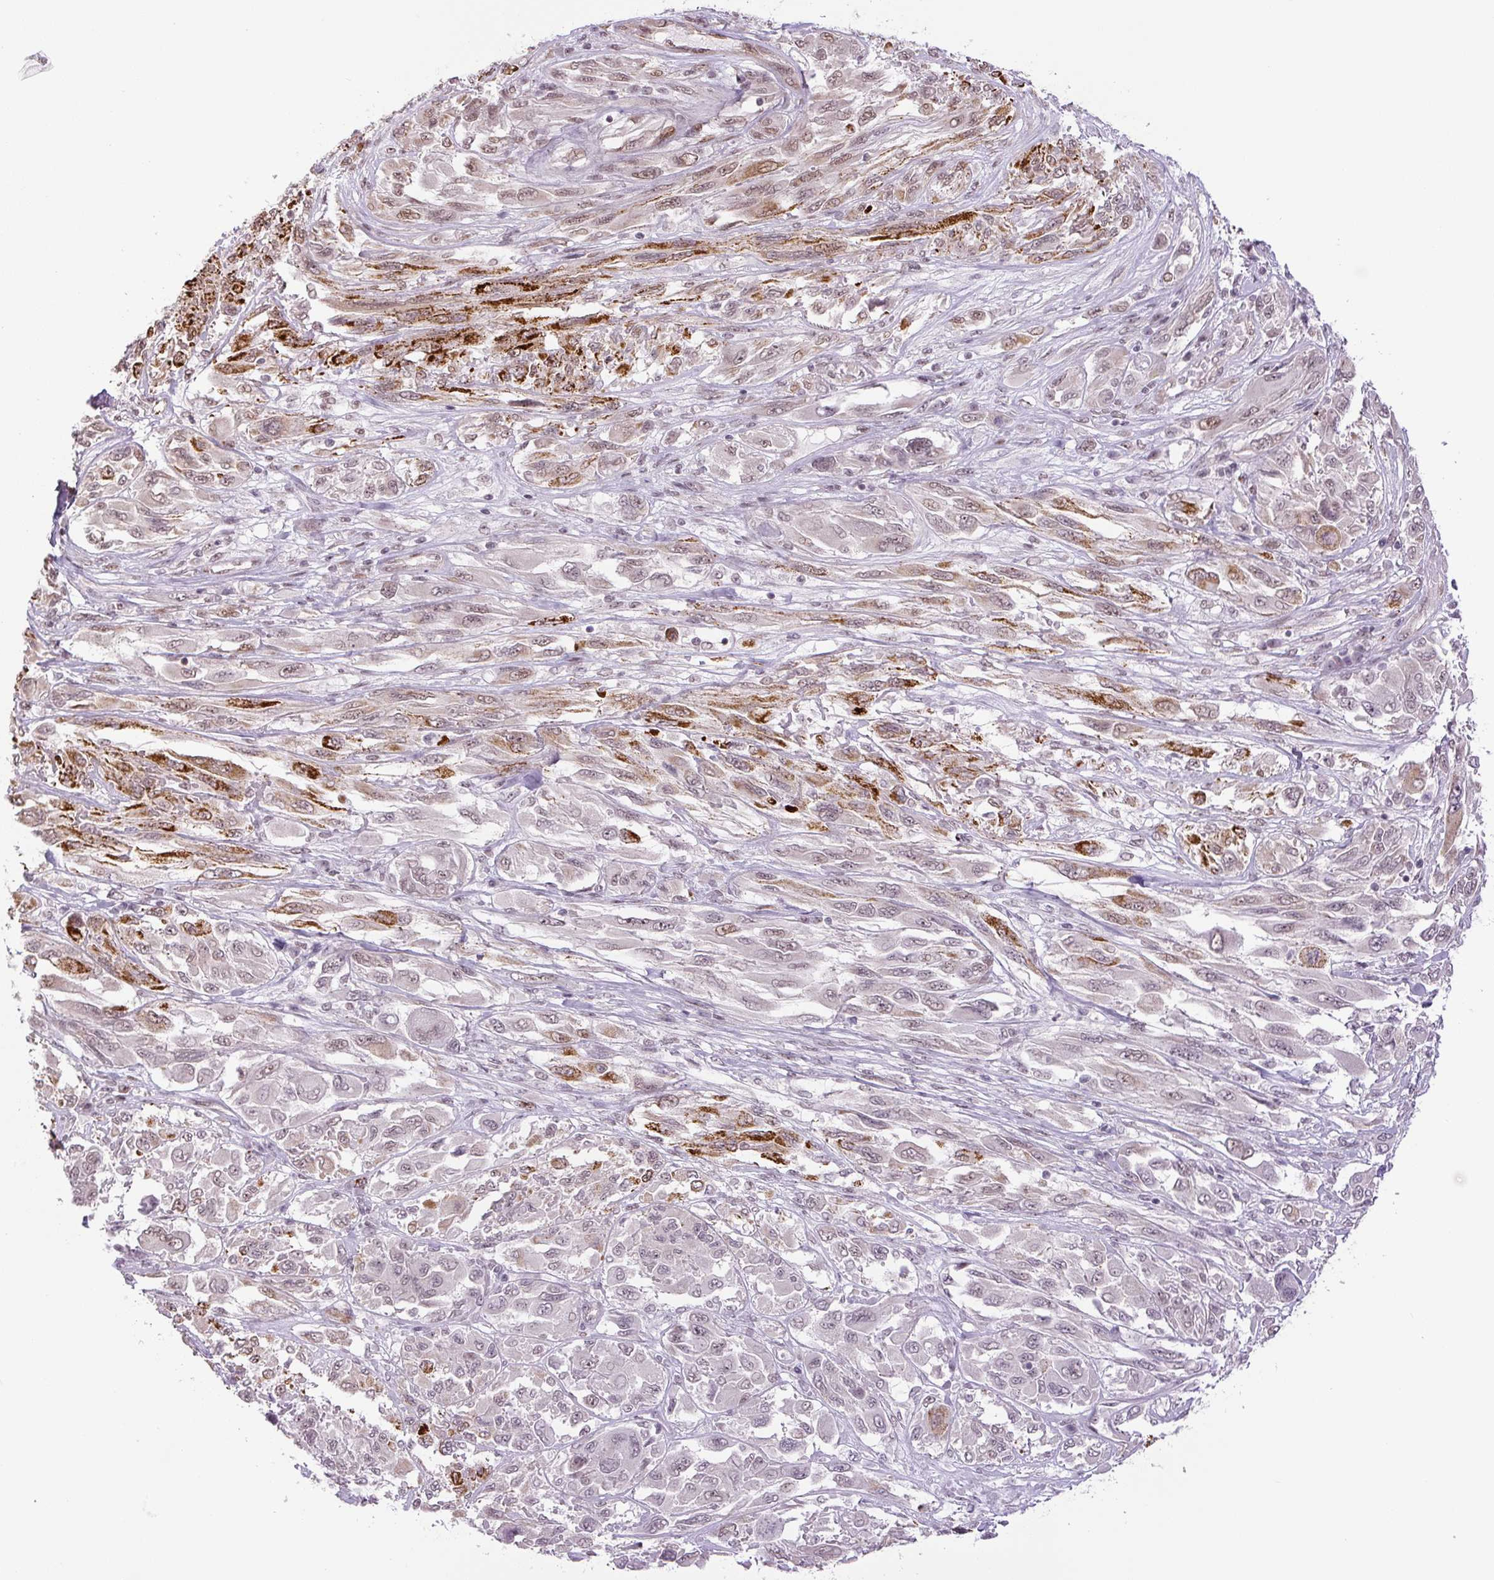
{"staining": {"intensity": "moderate", "quantity": "<25%", "location": "nuclear"}, "tissue": "melanoma", "cell_type": "Tumor cells", "image_type": "cancer", "snomed": [{"axis": "morphology", "description": "Malignant melanoma, NOS"}, {"axis": "topography", "description": "Skin"}], "caption": "Immunohistochemistry image of human malignant melanoma stained for a protein (brown), which exhibits low levels of moderate nuclear expression in approximately <25% of tumor cells.", "gene": "TCFL5", "patient": {"sex": "female", "age": 91}}